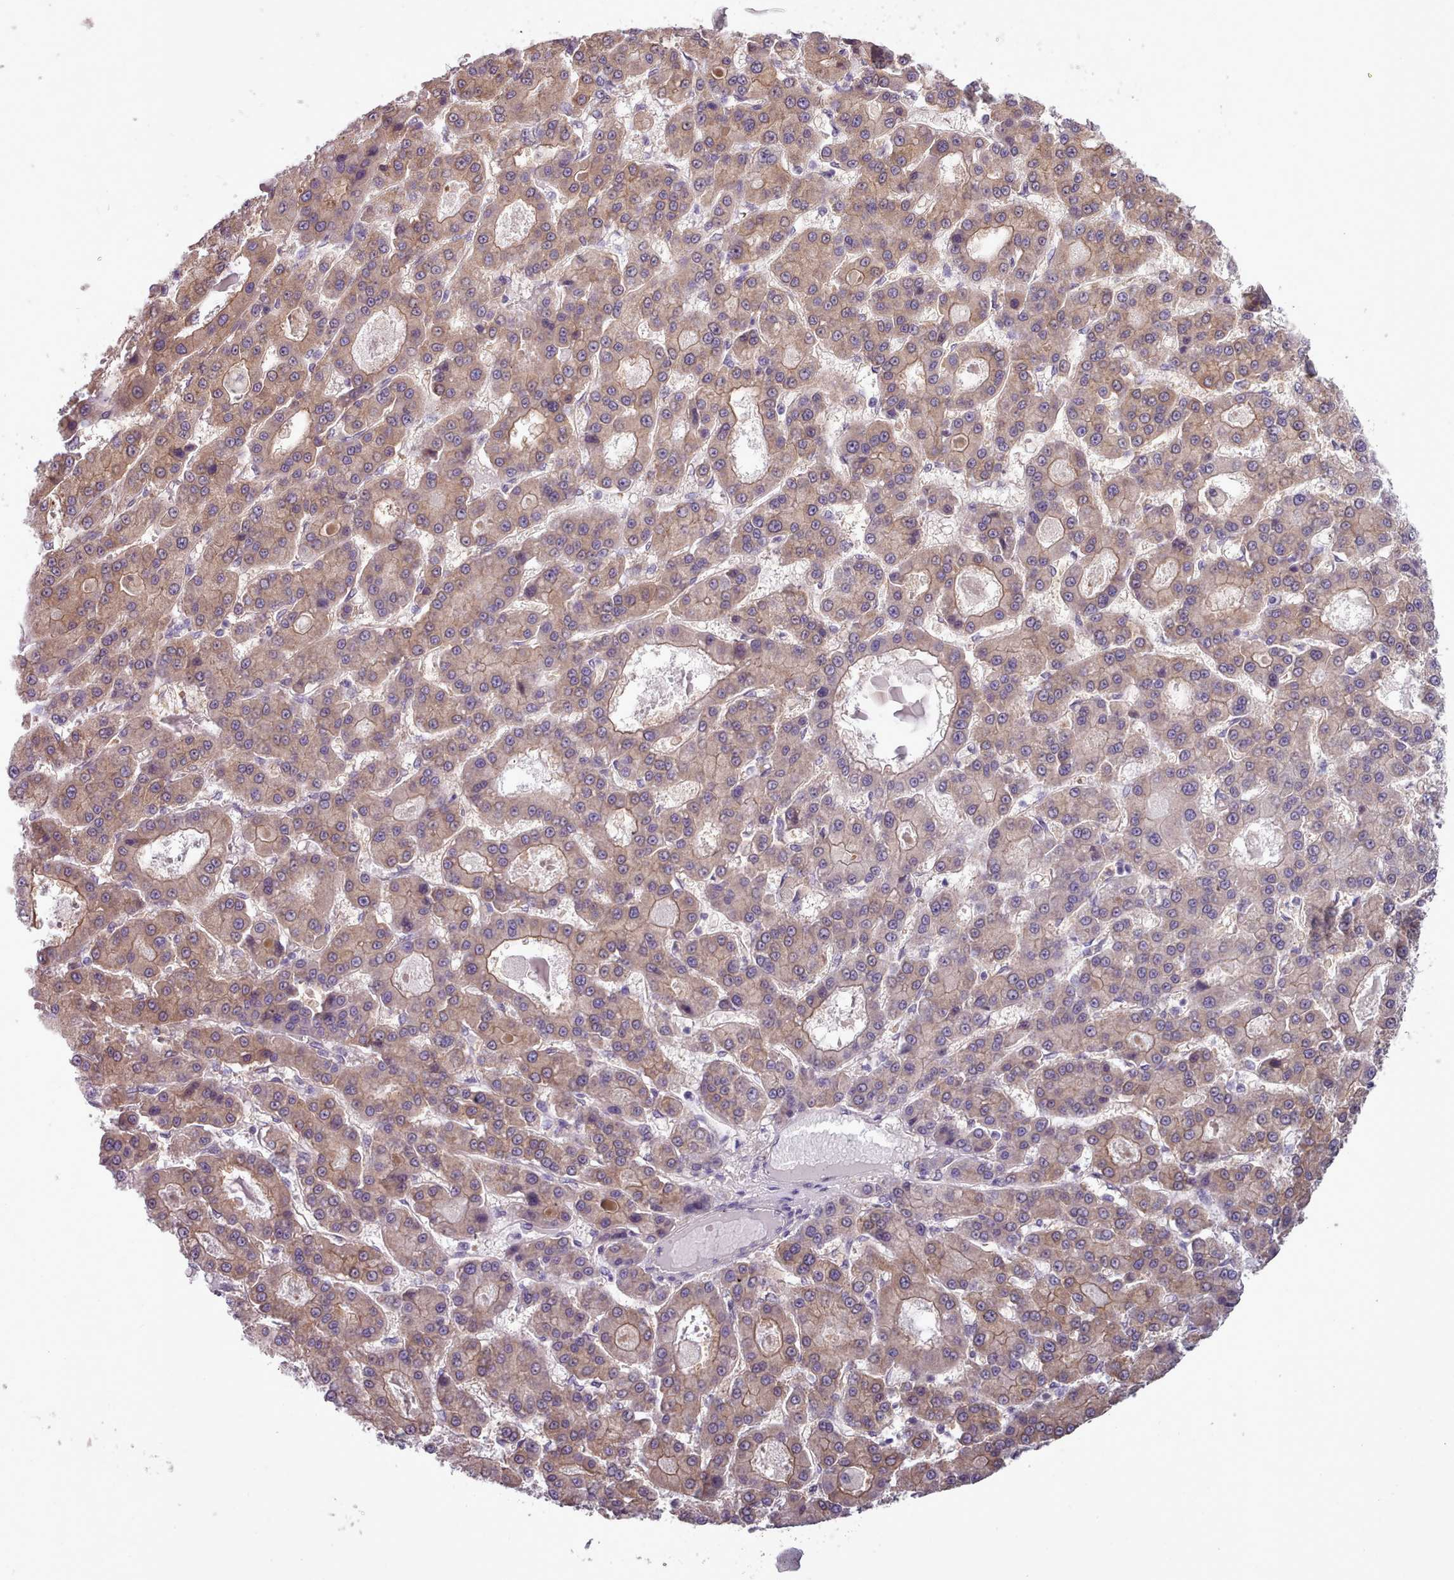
{"staining": {"intensity": "moderate", "quantity": ">75%", "location": "cytoplasmic/membranous"}, "tissue": "liver cancer", "cell_type": "Tumor cells", "image_type": "cancer", "snomed": [{"axis": "morphology", "description": "Carcinoma, Hepatocellular, NOS"}, {"axis": "topography", "description": "Liver"}], "caption": "Protein staining of liver hepatocellular carcinoma tissue displays moderate cytoplasmic/membranous expression in about >75% of tumor cells. The staining was performed using DAB (3,3'-diaminobenzidine) to visualize the protein expression in brown, while the nuclei were stained in blue with hematoxylin (Magnification: 20x).", "gene": "DPF1", "patient": {"sex": "male", "age": 70}}